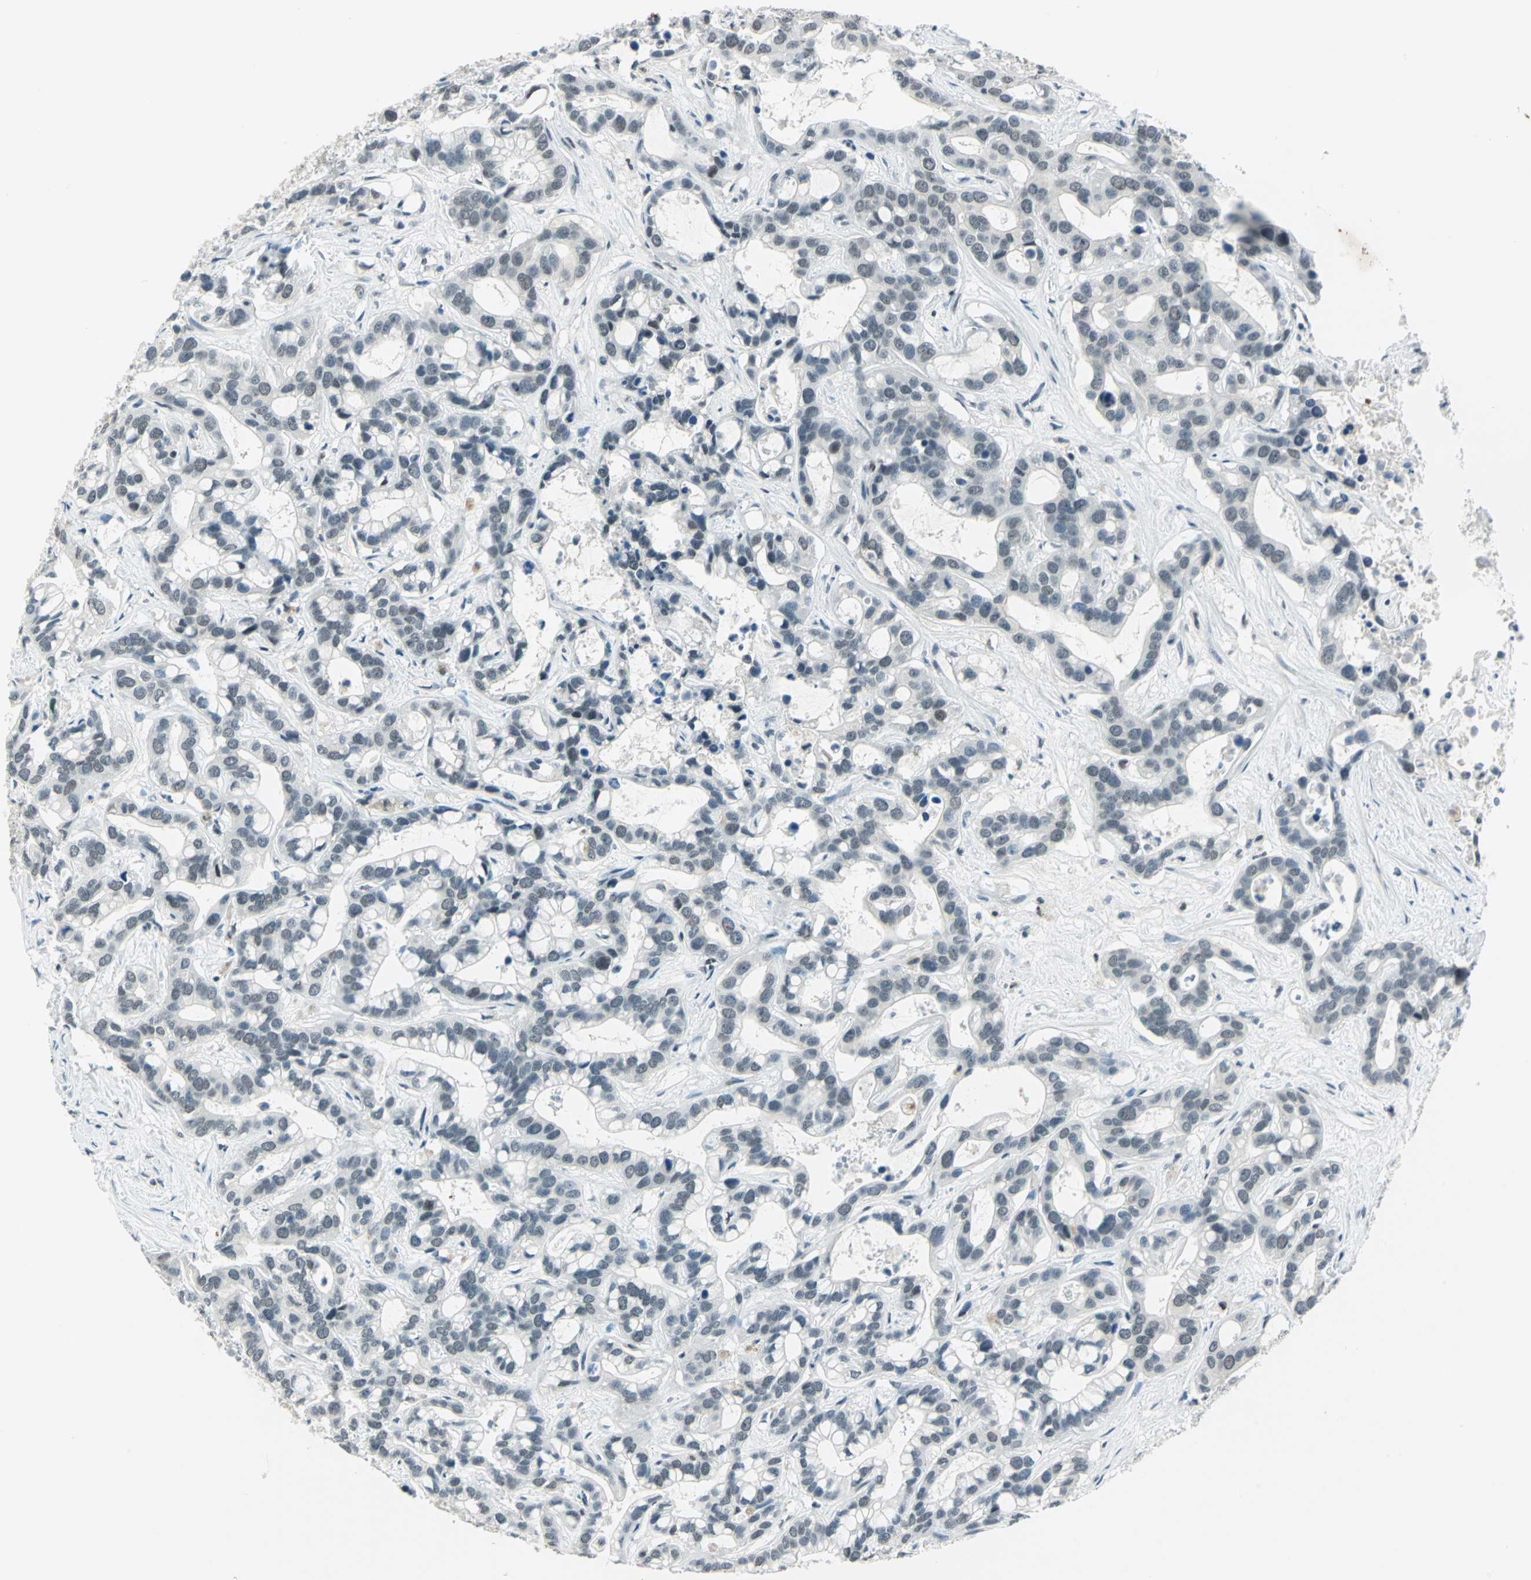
{"staining": {"intensity": "strong", "quantity": "<25%", "location": "nuclear"}, "tissue": "liver cancer", "cell_type": "Tumor cells", "image_type": "cancer", "snomed": [{"axis": "morphology", "description": "Cholangiocarcinoma"}, {"axis": "topography", "description": "Liver"}], "caption": "Cholangiocarcinoma (liver) stained for a protein demonstrates strong nuclear positivity in tumor cells. The protein is stained brown, and the nuclei are stained in blue (DAB (3,3'-diaminobenzidine) IHC with brightfield microscopy, high magnification).", "gene": "MTMR10", "patient": {"sex": "female", "age": 65}}